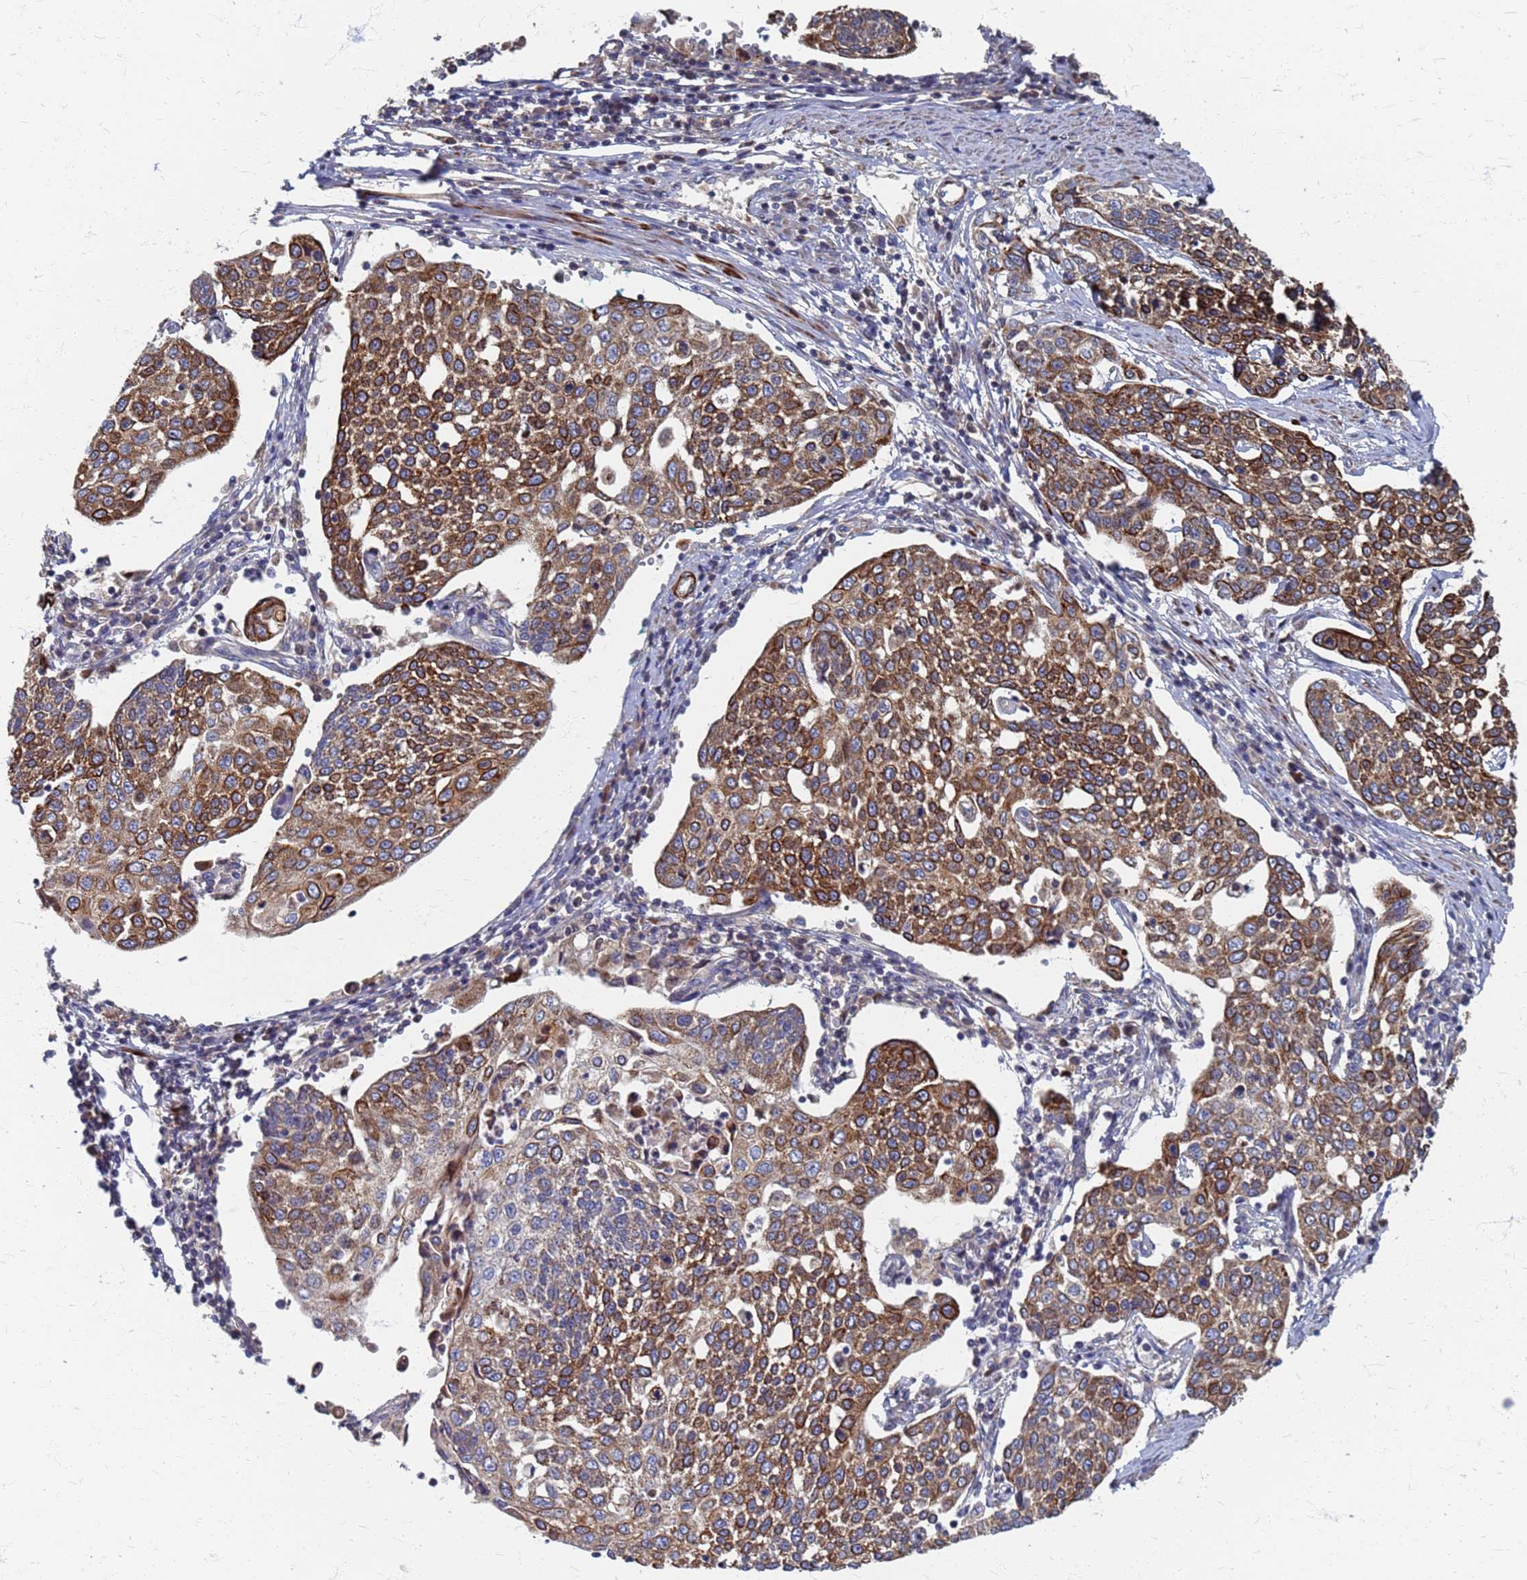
{"staining": {"intensity": "strong", "quantity": ">75%", "location": "cytoplasmic/membranous"}, "tissue": "cervical cancer", "cell_type": "Tumor cells", "image_type": "cancer", "snomed": [{"axis": "morphology", "description": "Squamous cell carcinoma, NOS"}, {"axis": "topography", "description": "Cervix"}], "caption": "Immunohistochemical staining of human cervical cancer shows high levels of strong cytoplasmic/membranous protein positivity in about >75% of tumor cells.", "gene": "ATPAF1", "patient": {"sex": "female", "age": 34}}